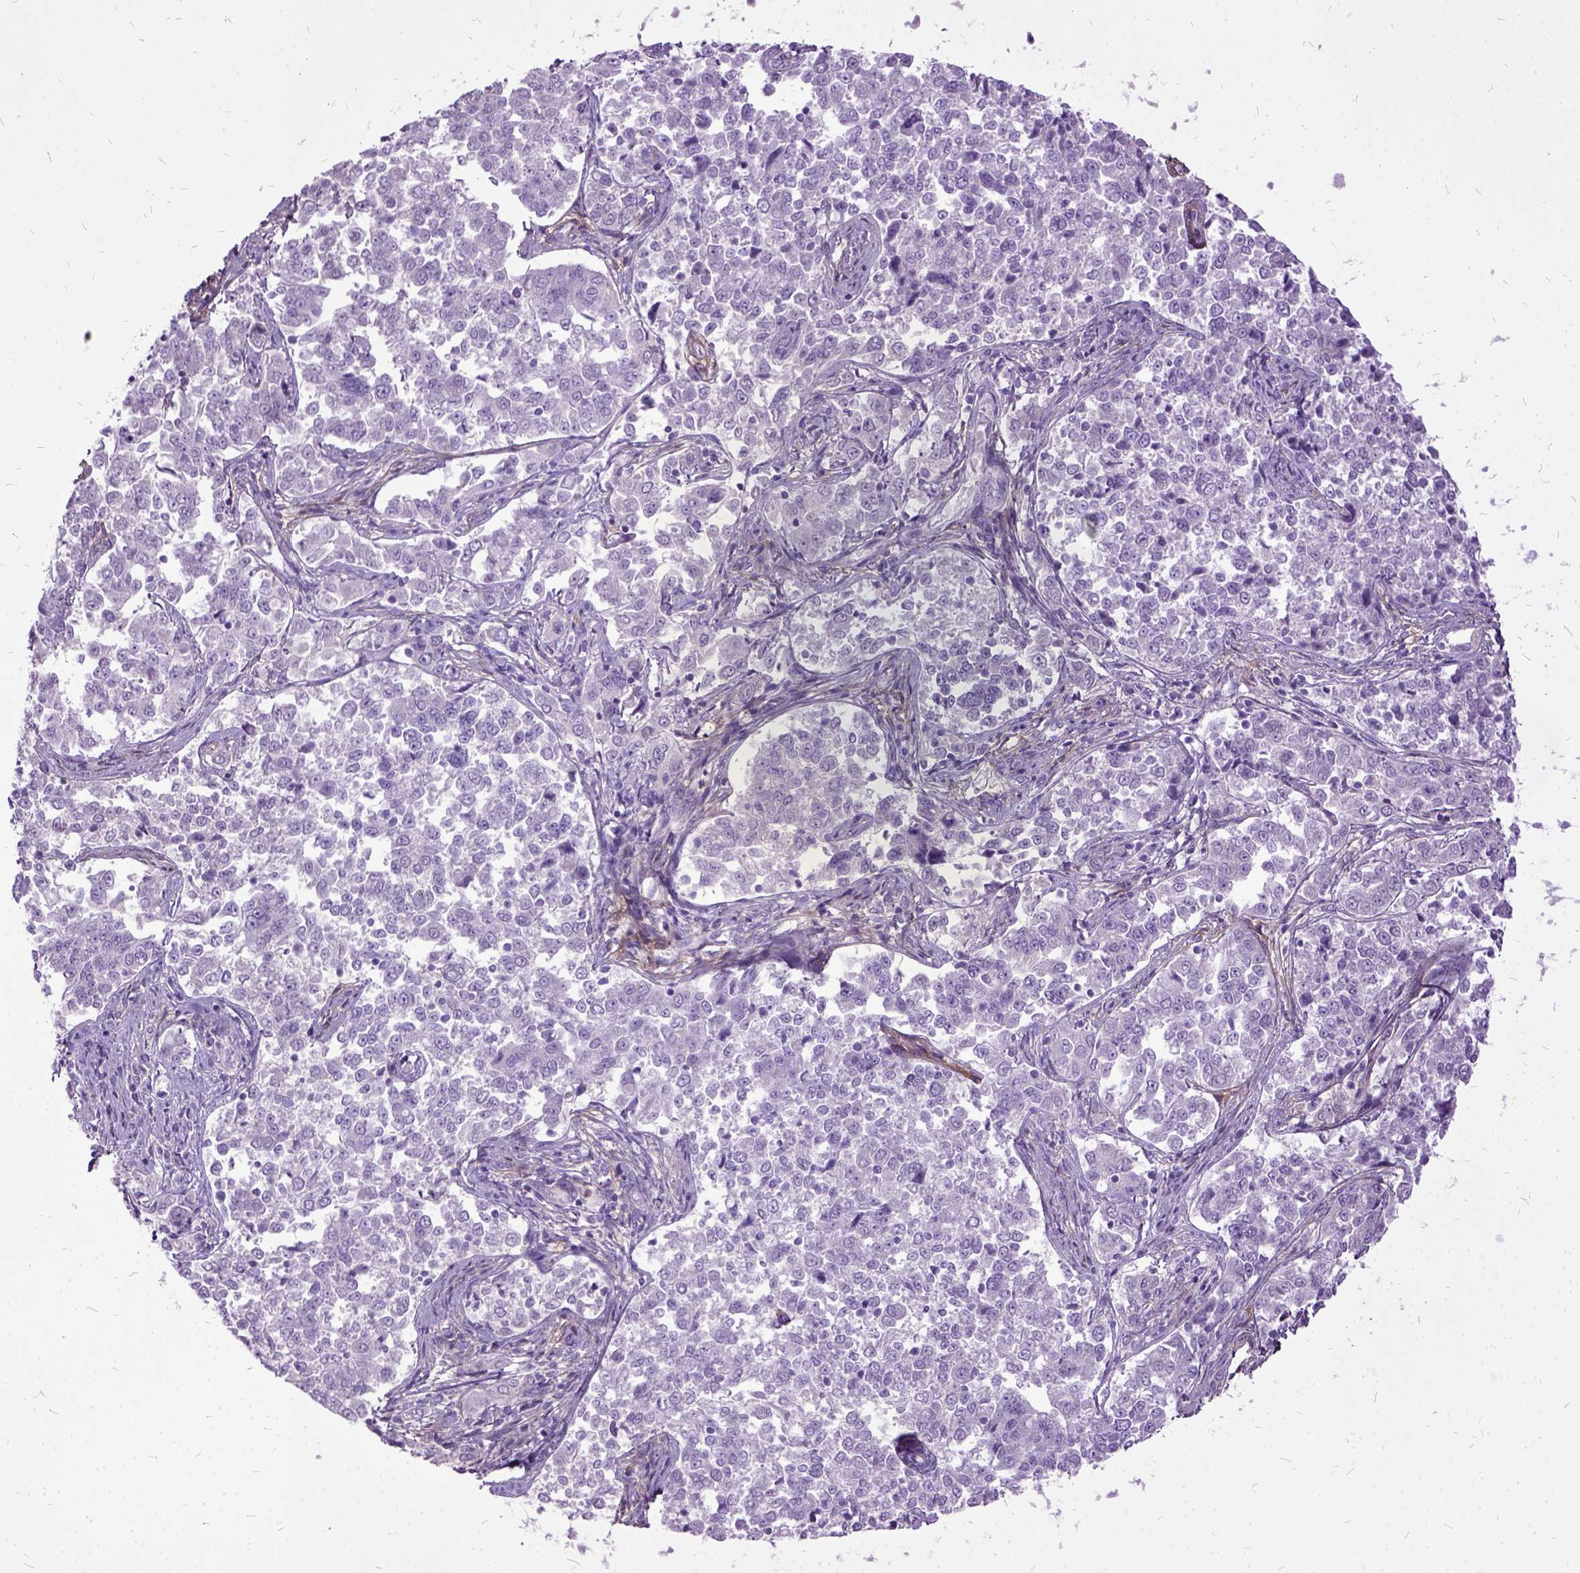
{"staining": {"intensity": "negative", "quantity": "none", "location": "none"}, "tissue": "endometrial cancer", "cell_type": "Tumor cells", "image_type": "cancer", "snomed": [{"axis": "morphology", "description": "Adenocarcinoma, NOS"}, {"axis": "topography", "description": "Endometrium"}], "caption": "An image of human adenocarcinoma (endometrial) is negative for staining in tumor cells. (Stains: DAB IHC with hematoxylin counter stain, Microscopy: brightfield microscopy at high magnification).", "gene": "MME", "patient": {"sex": "female", "age": 43}}